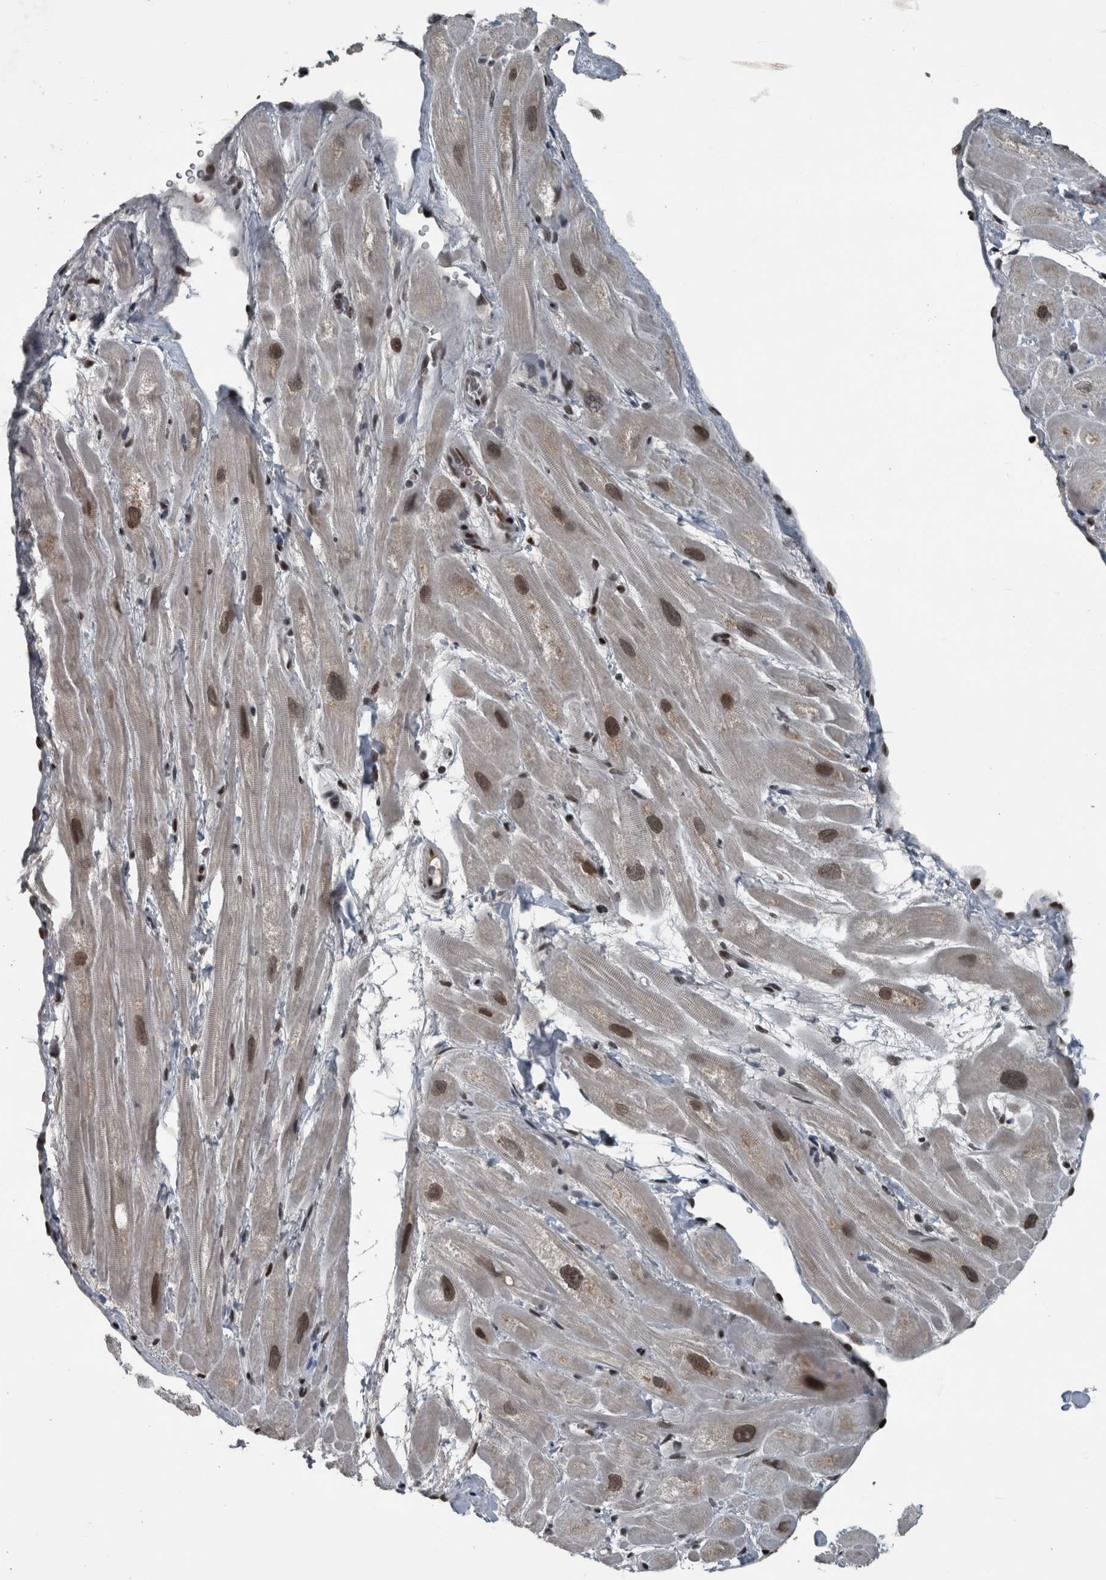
{"staining": {"intensity": "moderate", "quantity": "25%-75%", "location": "cytoplasmic/membranous,nuclear"}, "tissue": "heart muscle", "cell_type": "Cardiomyocytes", "image_type": "normal", "snomed": [{"axis": "morphology", "description": "Normal tissue, NOS"}, {"axis": "topography", "description": "Heart"}], "caption": "This histopathology image shows benign heart muscle stained with immunohistochemistry (IHC) to label a protein in brown. The cytoplasmic/membranous,nuclear of cardiomyocytes show moderate positivity for the protein. Nuclei are counter-stained blue.", "gene": "UNC50", "patient": {"sex": "male", "age": 49}}